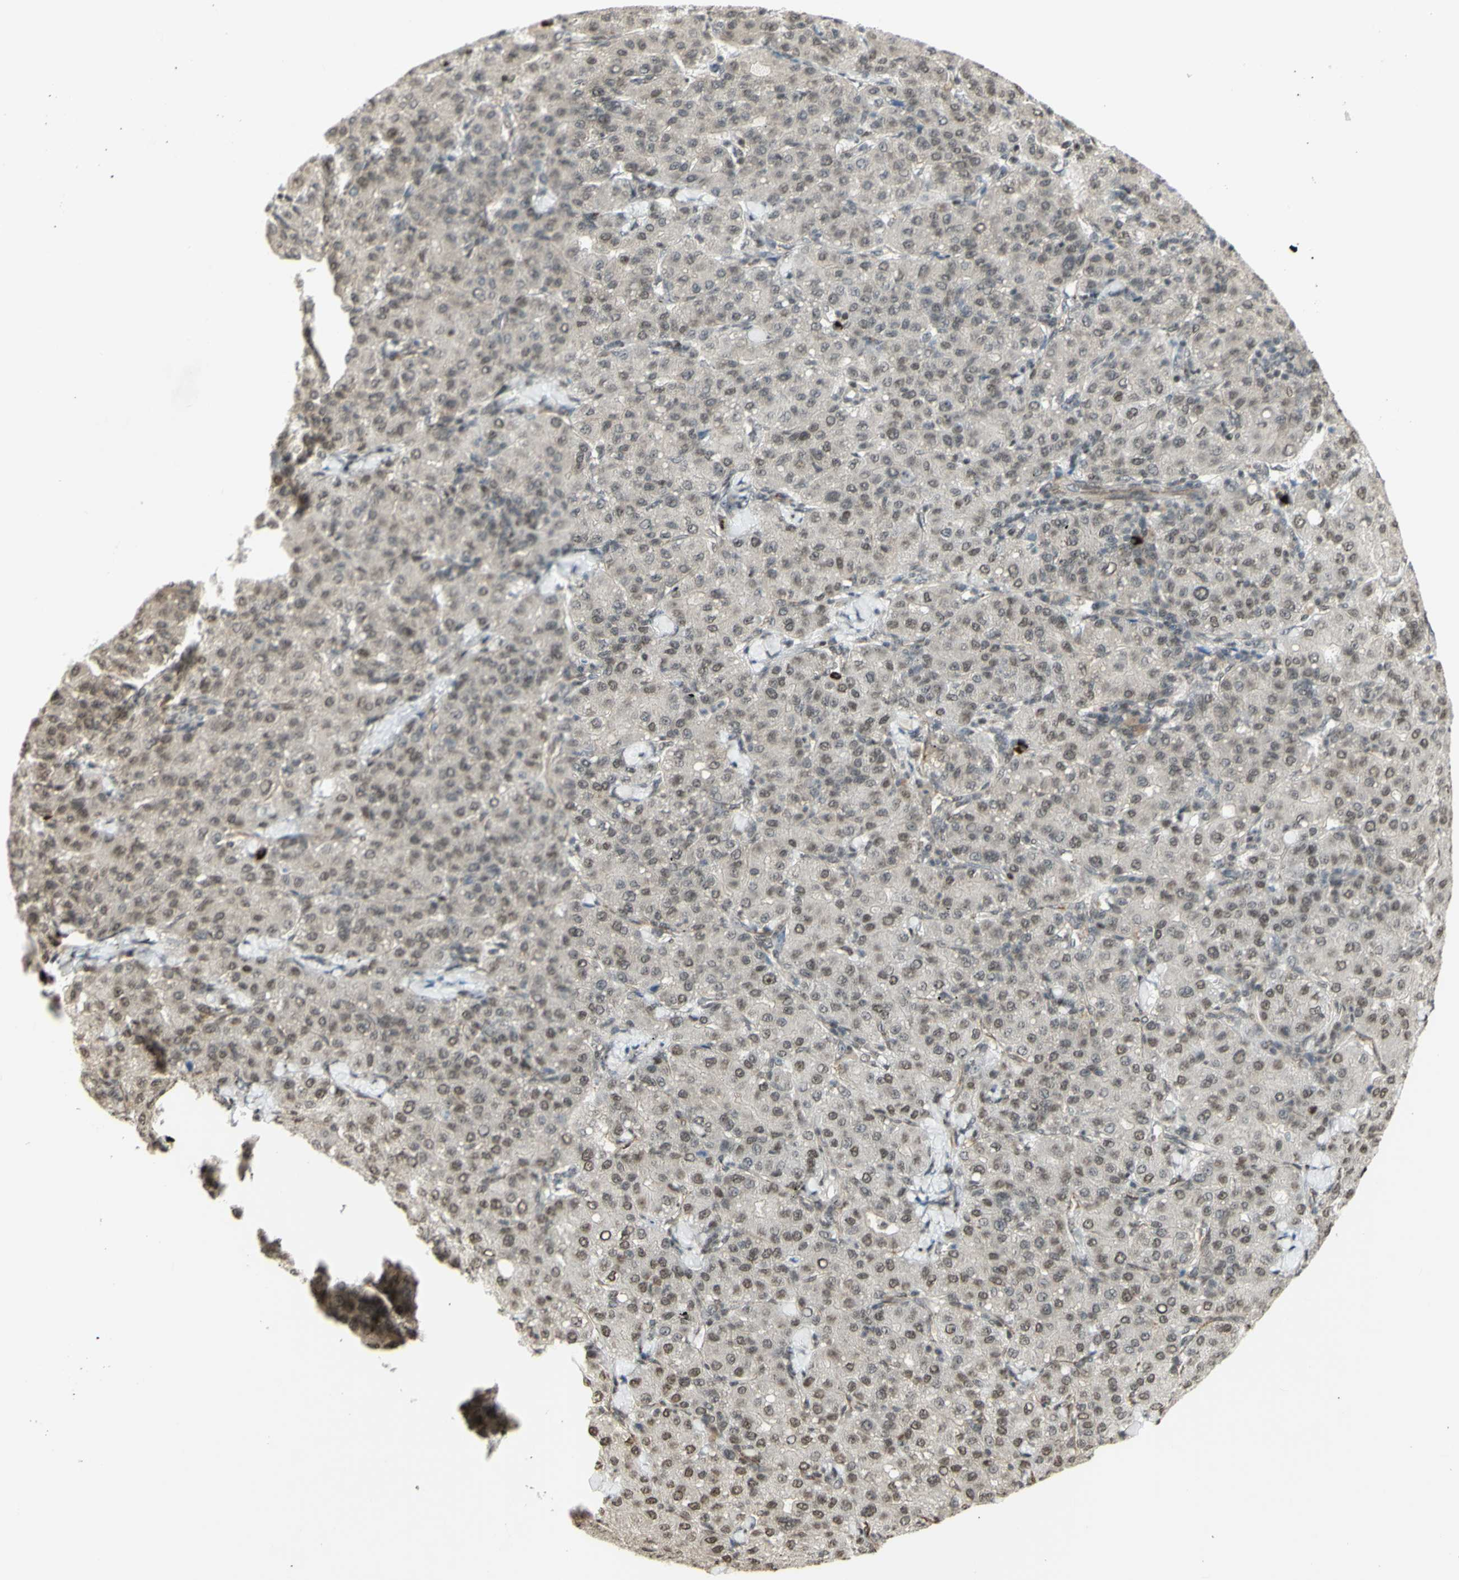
{"staining": {"intensity": "weak", "quantity": ">75%", "location": "nuclear"}, "tissue": "liver cancer", "cell_type": "Tumor cells", "image_type": "cancer", "snomed": [{"axis": "morphology", "description": "Carcinoma, Hepatocellular, NOS"}, {"axis": "topography", "description": "Liver"}], "caption": "Immunohistochemistry of liver hepatocellular carcinoma demonstrates low levels of weak nuclear expression in about >75% of tumor cells.", "gene": "ZMYM6", "patient": {"sex": "male", "age": 65}}